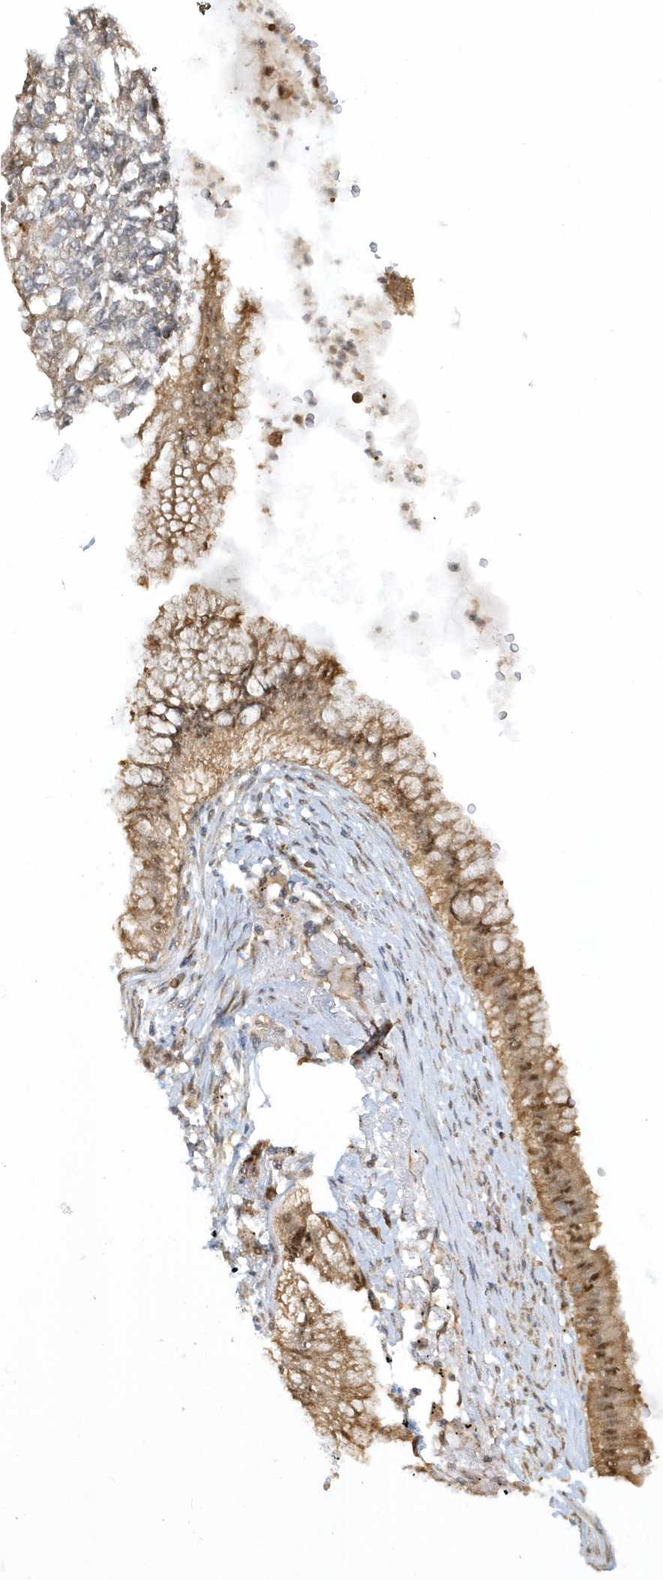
{"staining": {"intensity": "moderate", "quantity": ">75%", "location": "cytoplasmic/membranous,nuclear"}, "tissue": "lung cancer", "cell_type": "Tumor cells", "image_type": "cancer", "snomed": [{"axis": "morphology", "description": "Adenocarcinoma, NOS"}, {"axis": "topography", "description": "Lung"}], "caption": "Immunohistochemical staining of adenocarcinoma (lung) demonstrates medium levels of moderate cytoplasmic/membranous and nuclear staining in approximately >75% of tumor cells.", "gene": "PSMD6", "patient": {"sex": "female", "age": 70}}